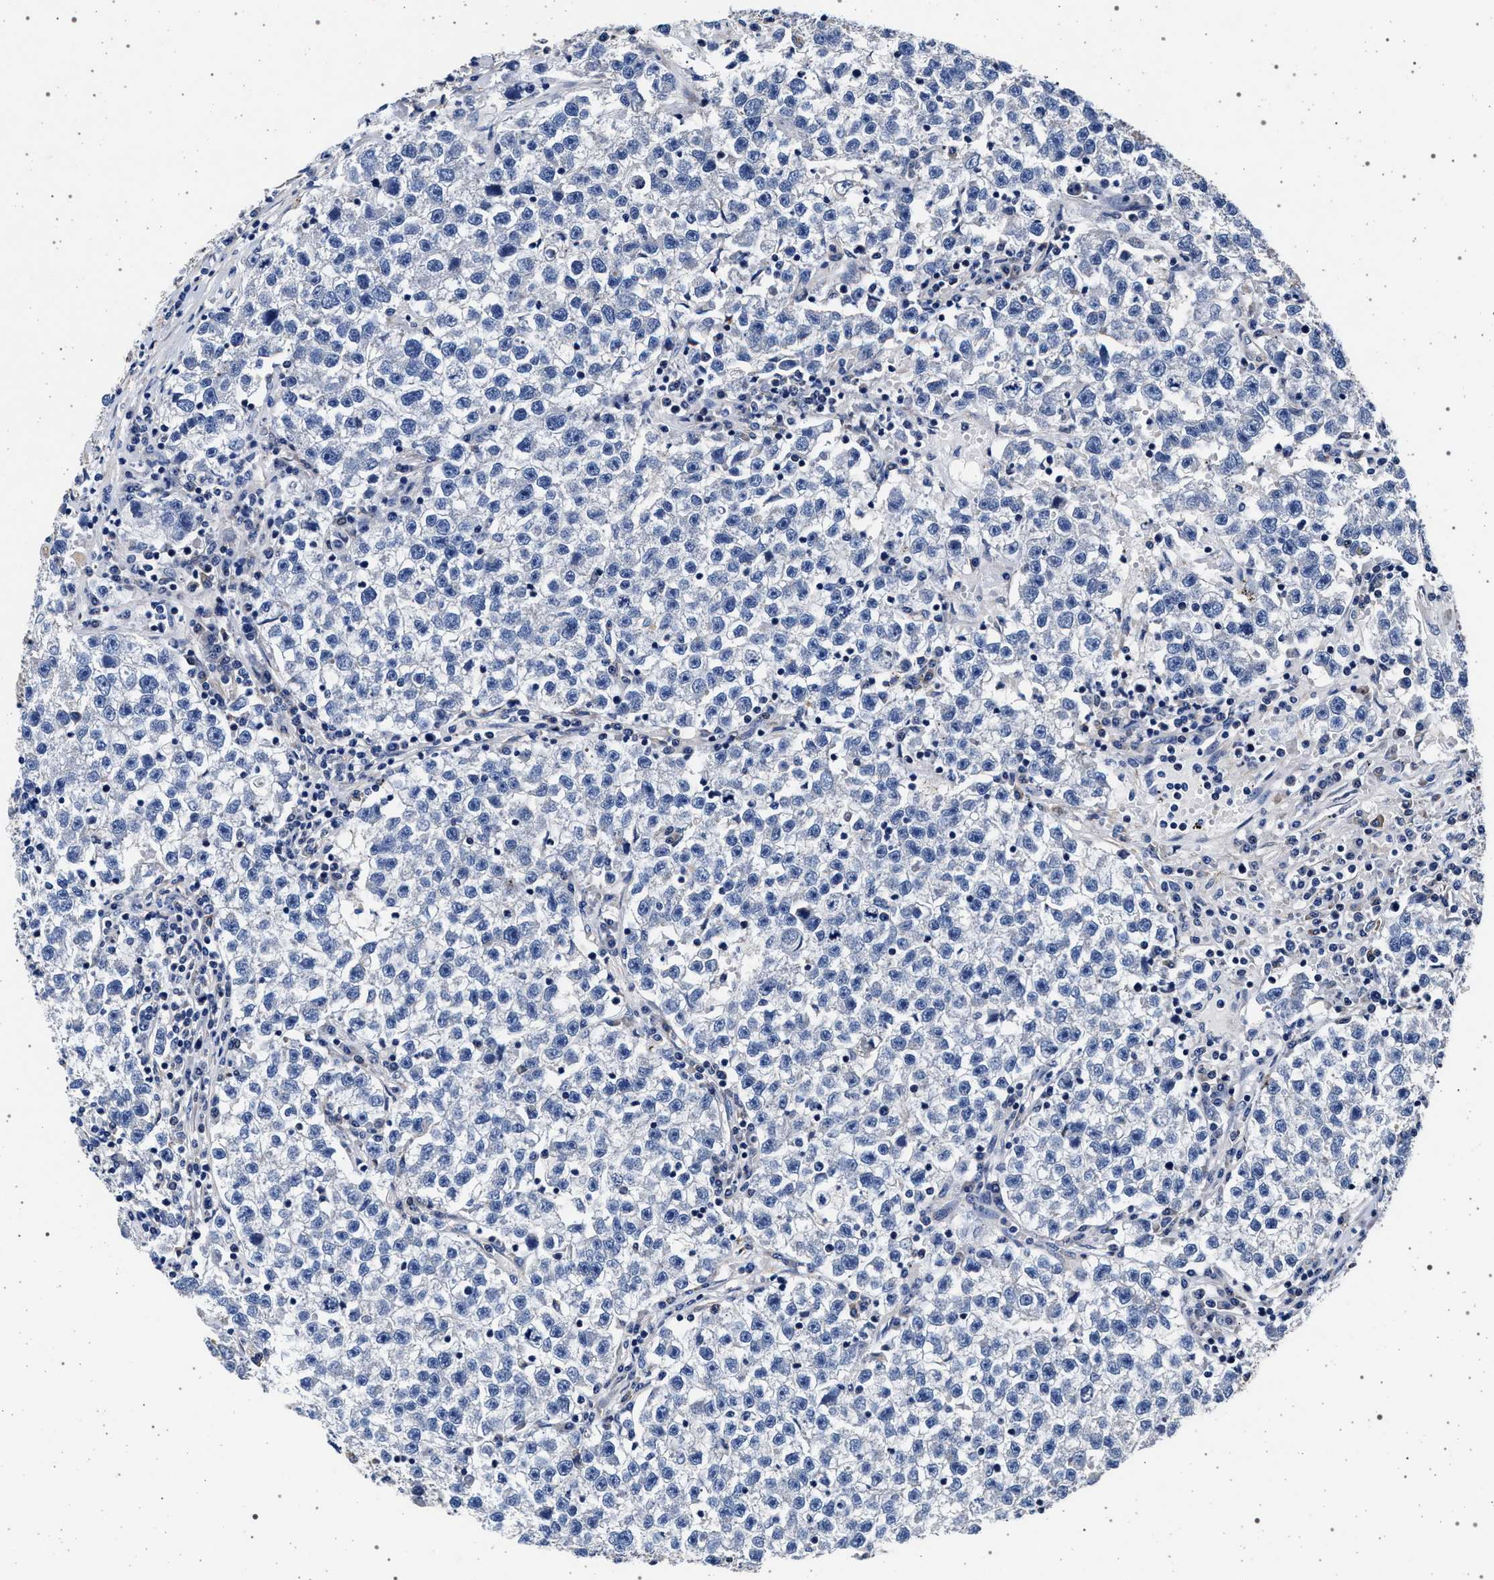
{"staining": {"intensity": "negative", "quantity": "none", "location": "none"}, "tissue": "testis cancer", "cell_type": "Tumor cells", "image_type": "cancer", "snomed": [{"axis": "morphology", "description": "Seminoma, NOS"}, {"axis": "topography", "description": "Testis"}], "caption": "Testis cancer was stained to show a protein in brown. There is no significant staining in tumor cells. (DAB (3,3'-diaminobenzidine) immunohistochemistry (IHC) with hematoxylin counter stain).", "gene": "KCNK6", "patient": {"sex": "male", "age": 22}}